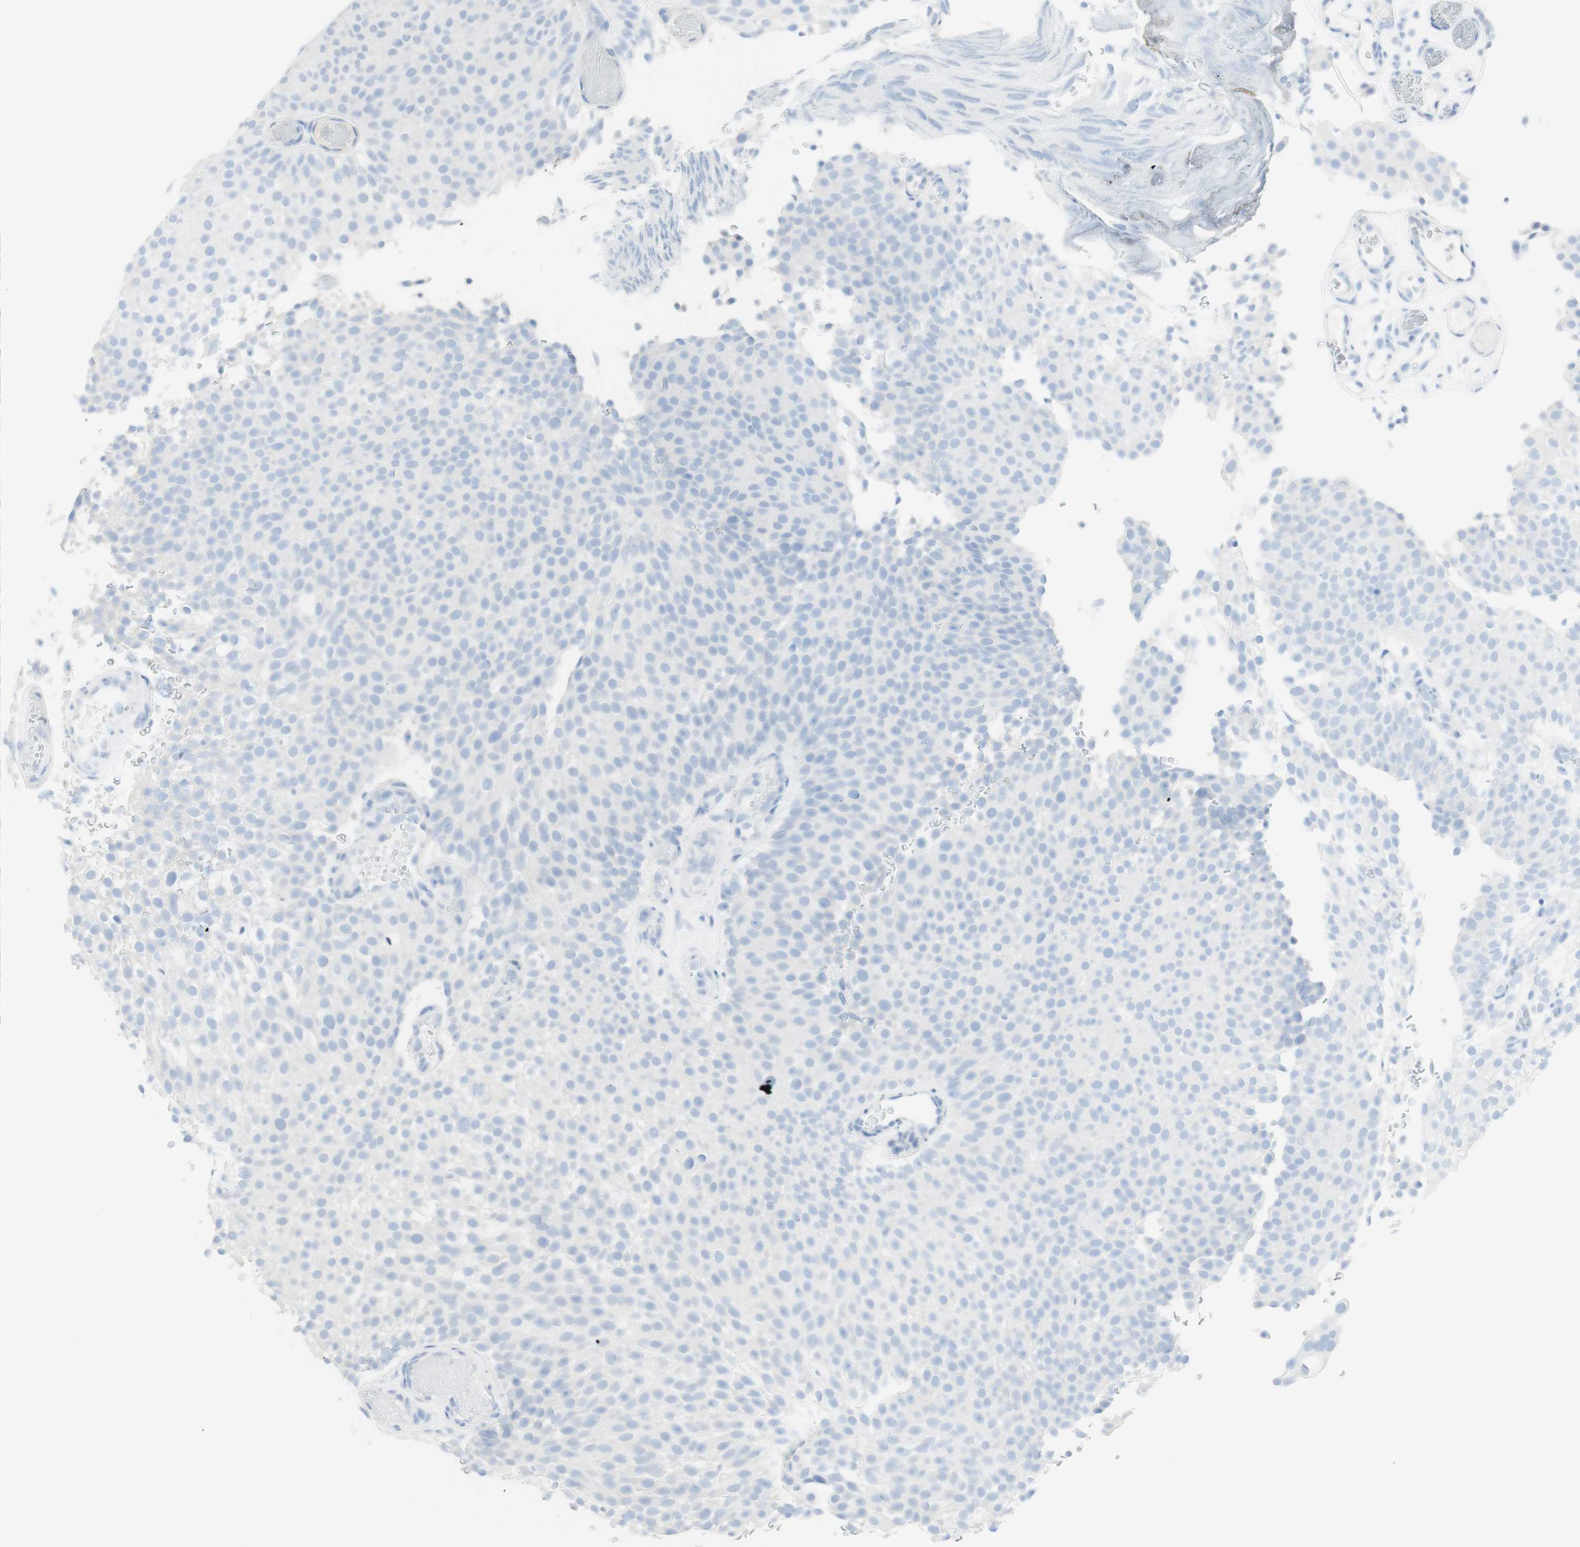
{"staining": {"intensity": "negative", "quantity": "none", "location": "none"}, "tissue": "urothelial cancer", "cell_type": "Tumor cells", "image_type": "cancer", "snomed": [{"axis": "morphology", "description": "Urothelial carcinoma, Low grade"}, {"axis": "topography", "description": "Urinary bladder"}], "caption": "High magnification brightfield microscopy of low-grade urothelial carcinoma stained with DAB (brown) and counterstained with hematoxylin (blue): tumor cells show no significant expression. Nuclei are stained in blue.", "gene": "TPO", "patient": {"sex": "male", "age": 78}}